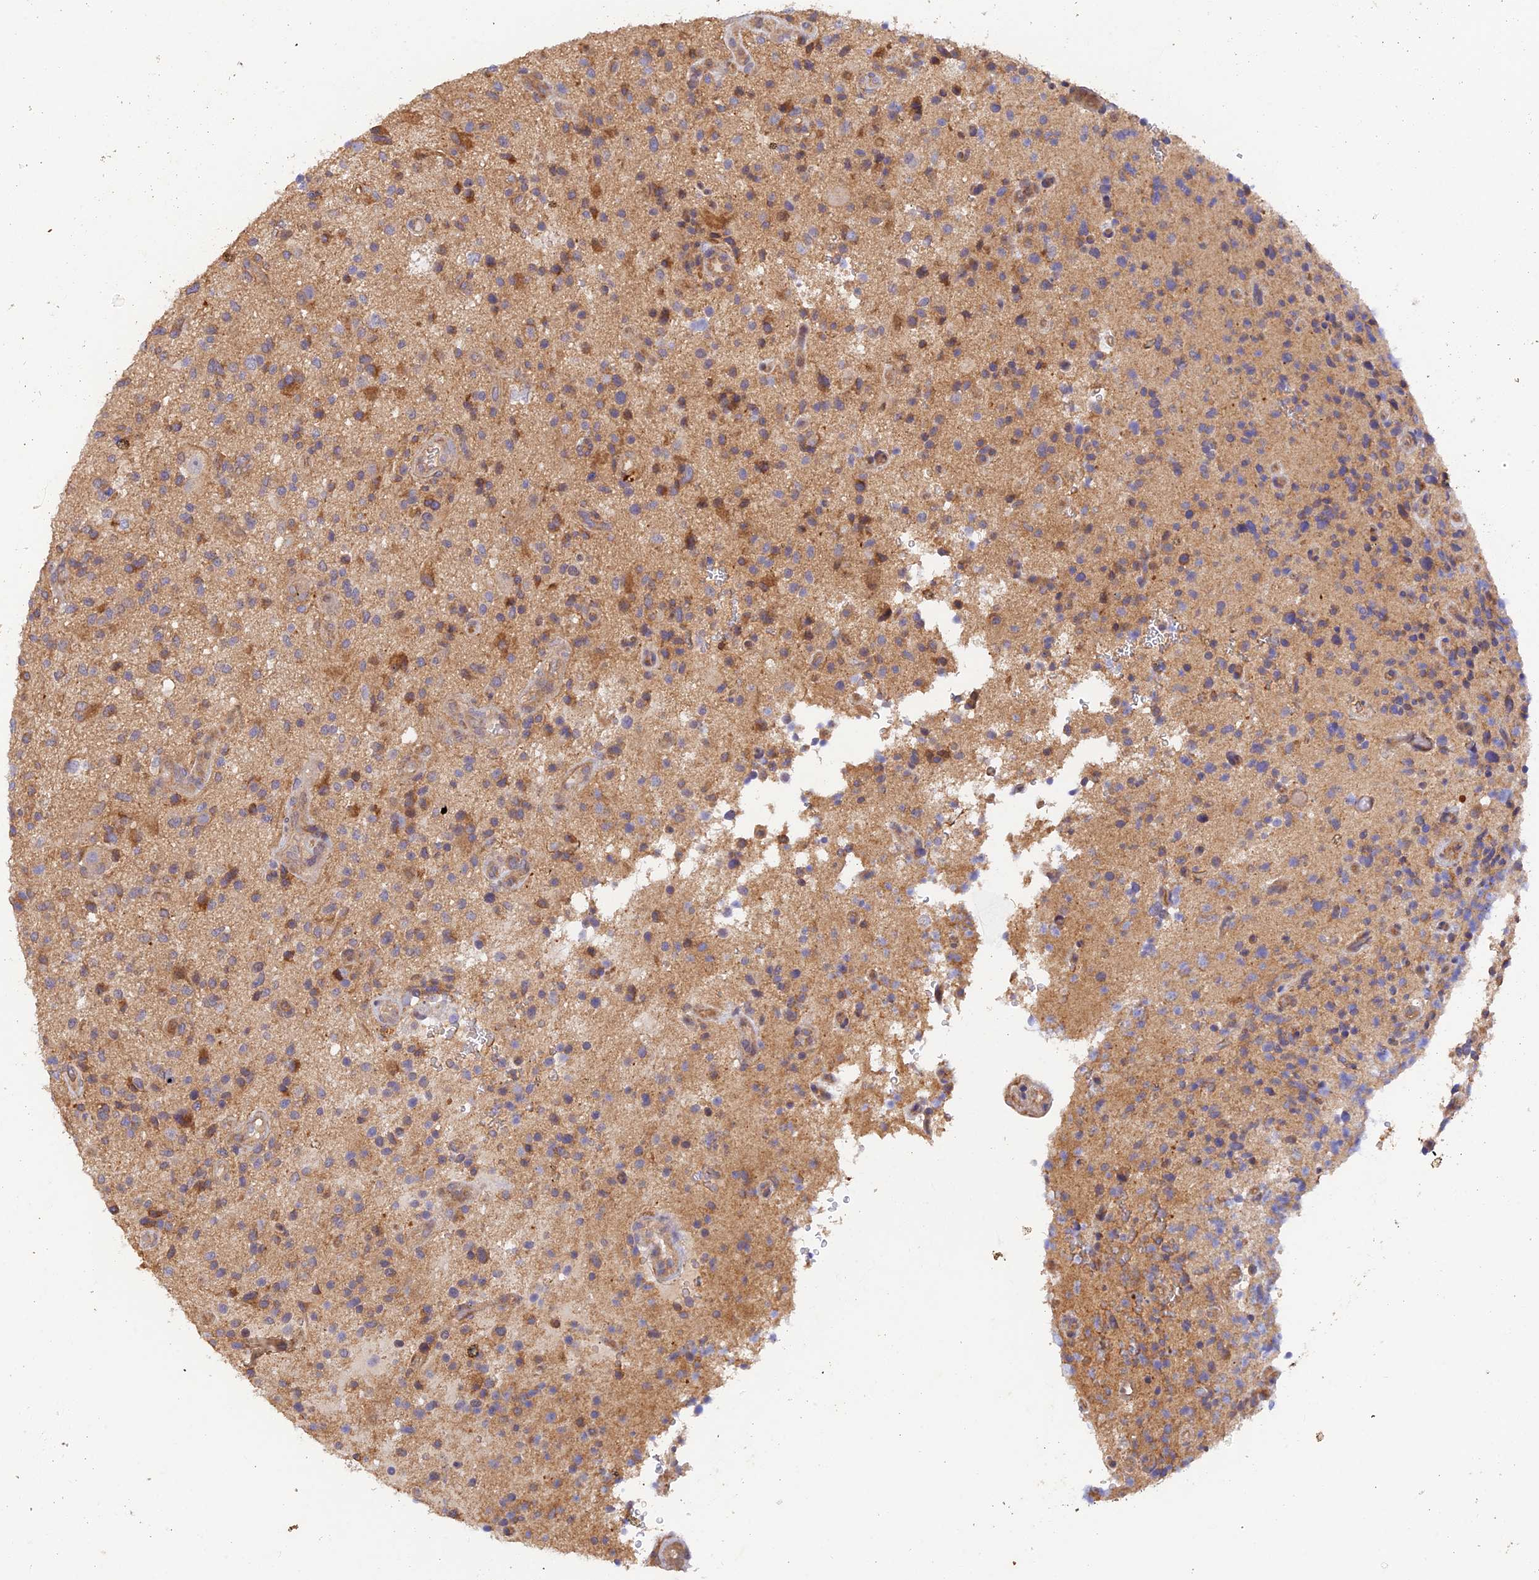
{"staining": {"intensity": "weak", "quantity": ">75%", "location": "cytoplasmic/membranous"}, "tissue": "glioma", "cell_type": "Tumor cells", "image_type": "cancer", "snomed": [{"axis": "morphology", "description": "Glioma, malignant, High grade"}, {"axis": "topography", "description": "Brain"}], "caption": "An image of malignant glioma (high-grade) stained for a protein reveals weak cytoplasmic/membranous brown staining in tumor cells. (DAB (3,3'-diaminobenzidine) = brown stain, brightfield microscopy at high magnification).", "gene": "MYO9A", "patient": {"sex": "male", "age": 47}}